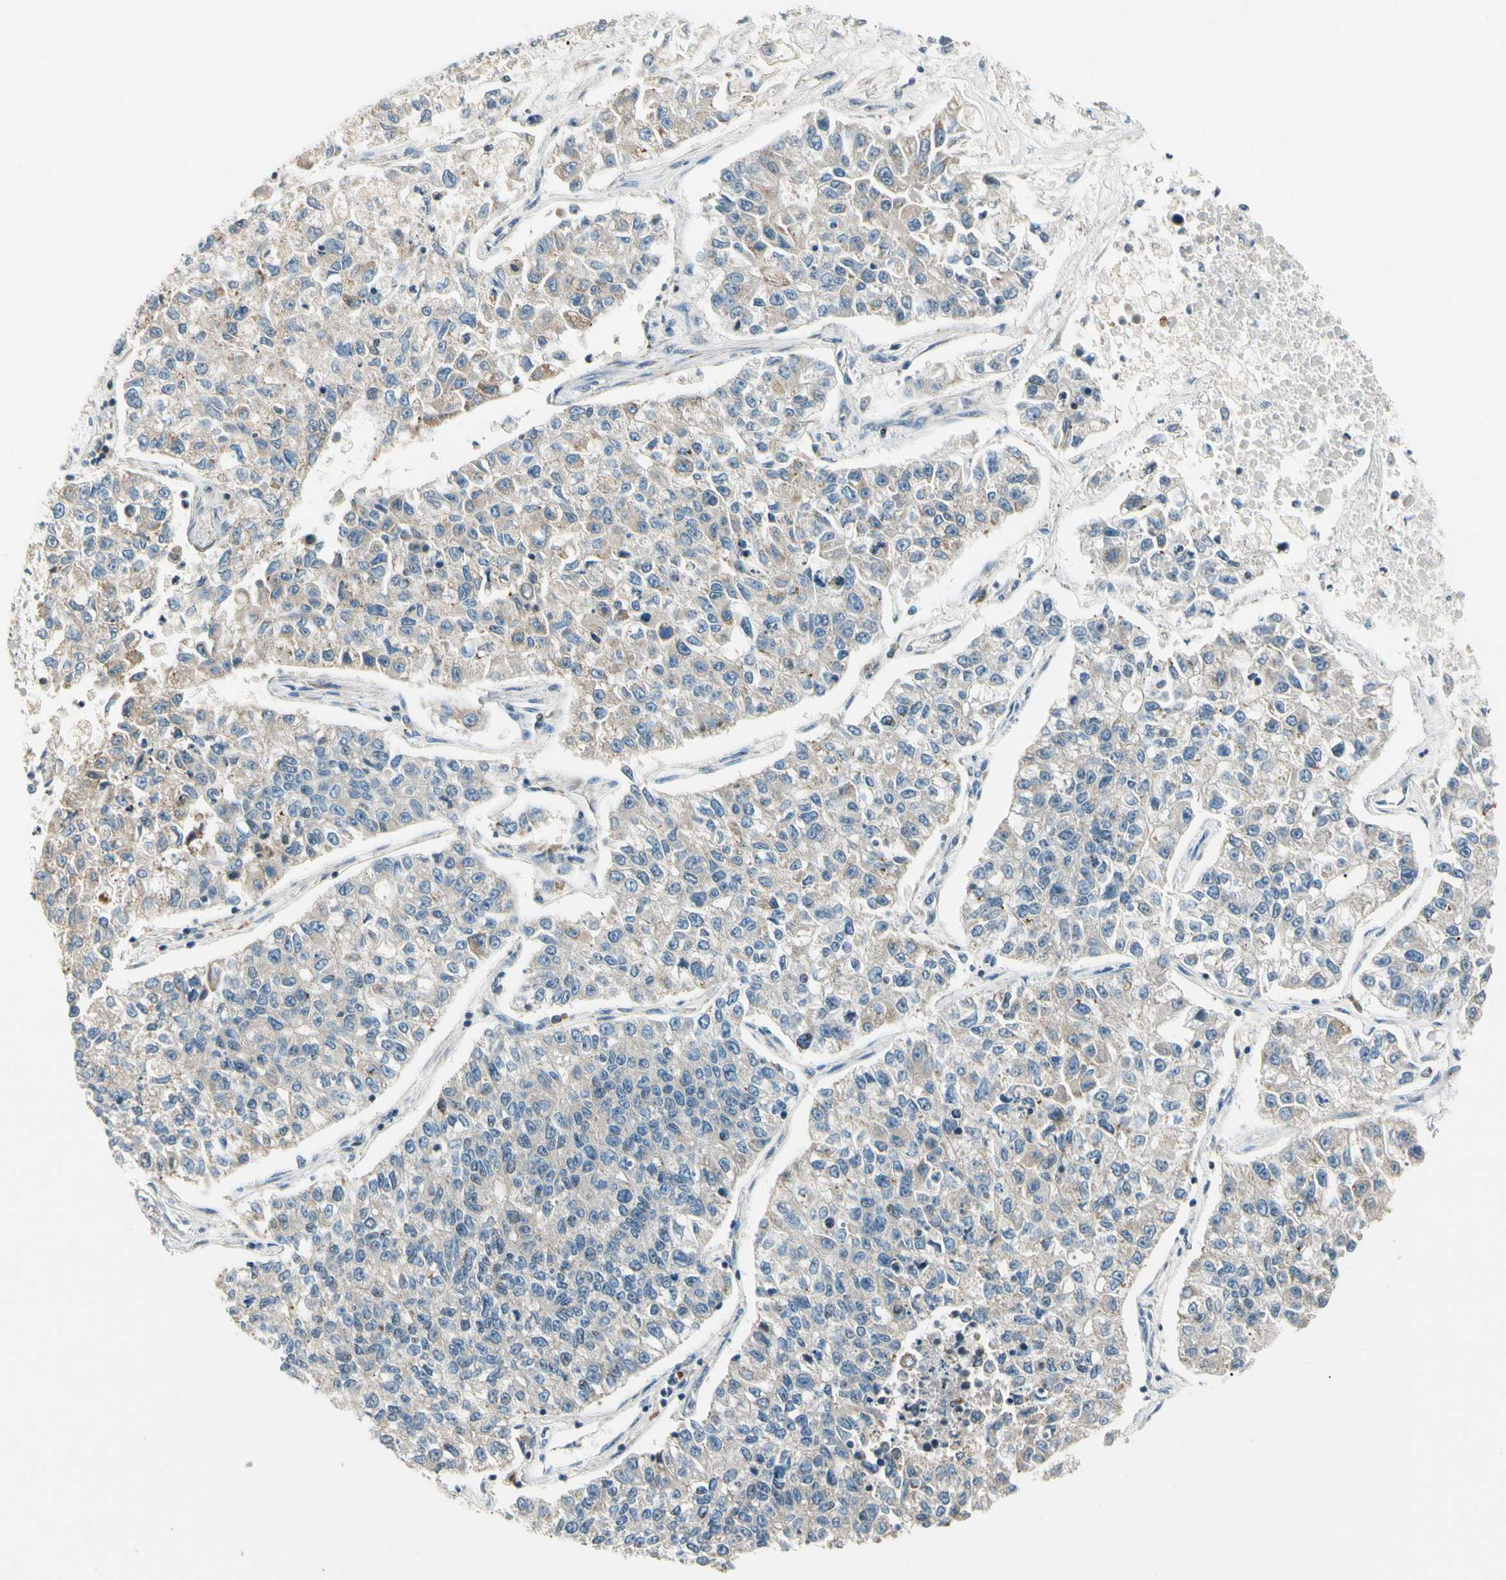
{"staining": {"intensity": "weak", "quantity": "25%-75%", "location": "cytoplasmic/membranous"}, "tissue": "lung cancer", "cell_type": "Tumor cells", "image_type": "cancer", "snomed": [{"axis": "morphology", "description": "Adenocarcinoma, NOS"}, {"axis": "topography", "description": "Lung"}], "caption": "A histopathology image of lung cancer stained for a protein demonstrates weak cytoplasmic/membranous brown staining in tumor cells.", "gene": "CDH6", "patient": {"sex": "male", "age": 49}}